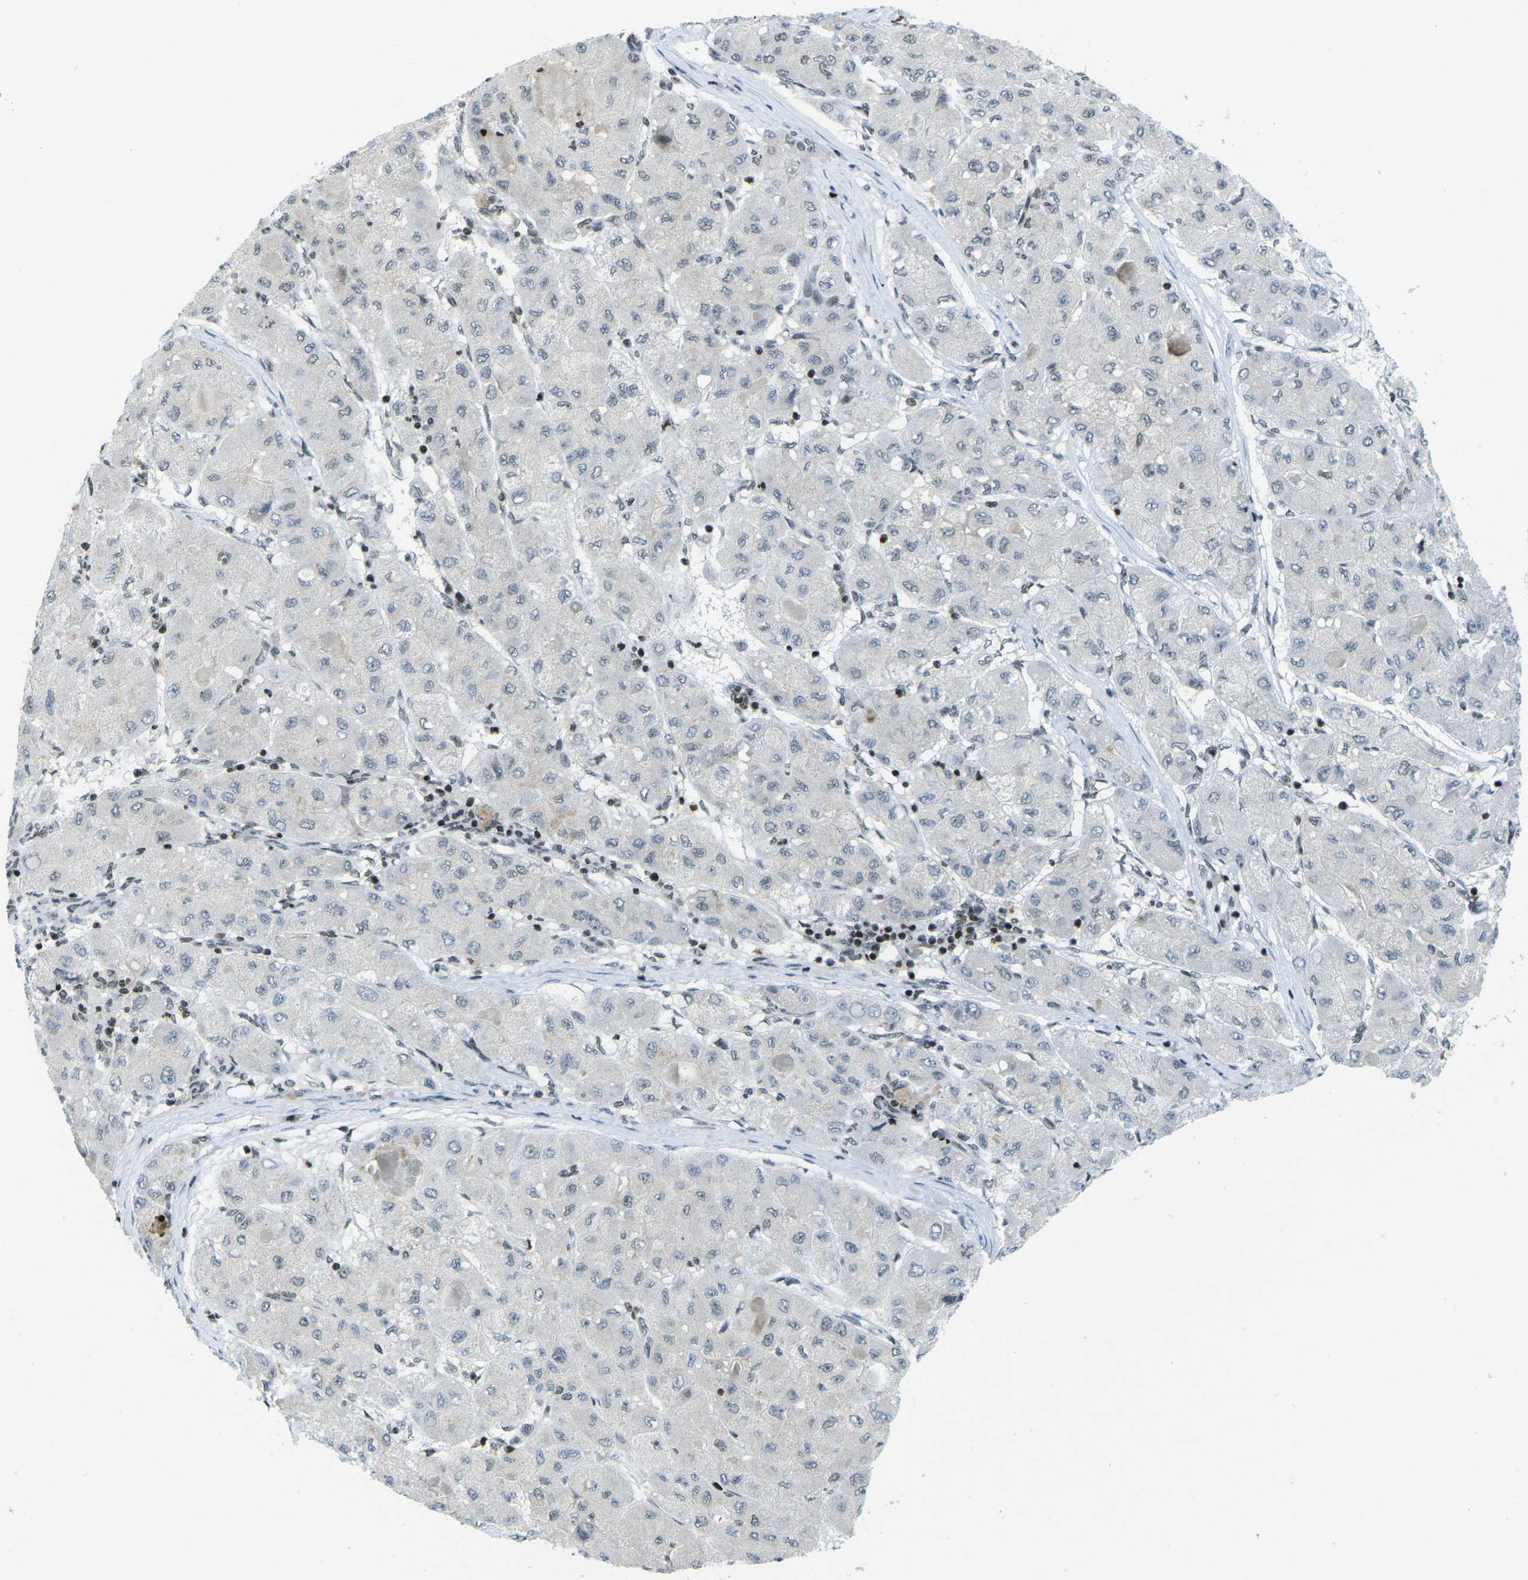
{"staining": {"intensity": "negative", "quantity": "none", "location": "none"}, "tissue": "liver cancer", "cell_type": "Tumor cells", "image_type": "cancer", "snomed": [{"axis": "morphology", "description": "Carcinoma, Hepatocellular, NOS"}, {"axis": "topography", "description": "Liver"}], "caption": "Micrograph shows no significant protein expression in tumor cells of liver cancer (hepatocellular carcinoma).", "gene": "EME1", "patient": {"sex": "male", "age": 80}}